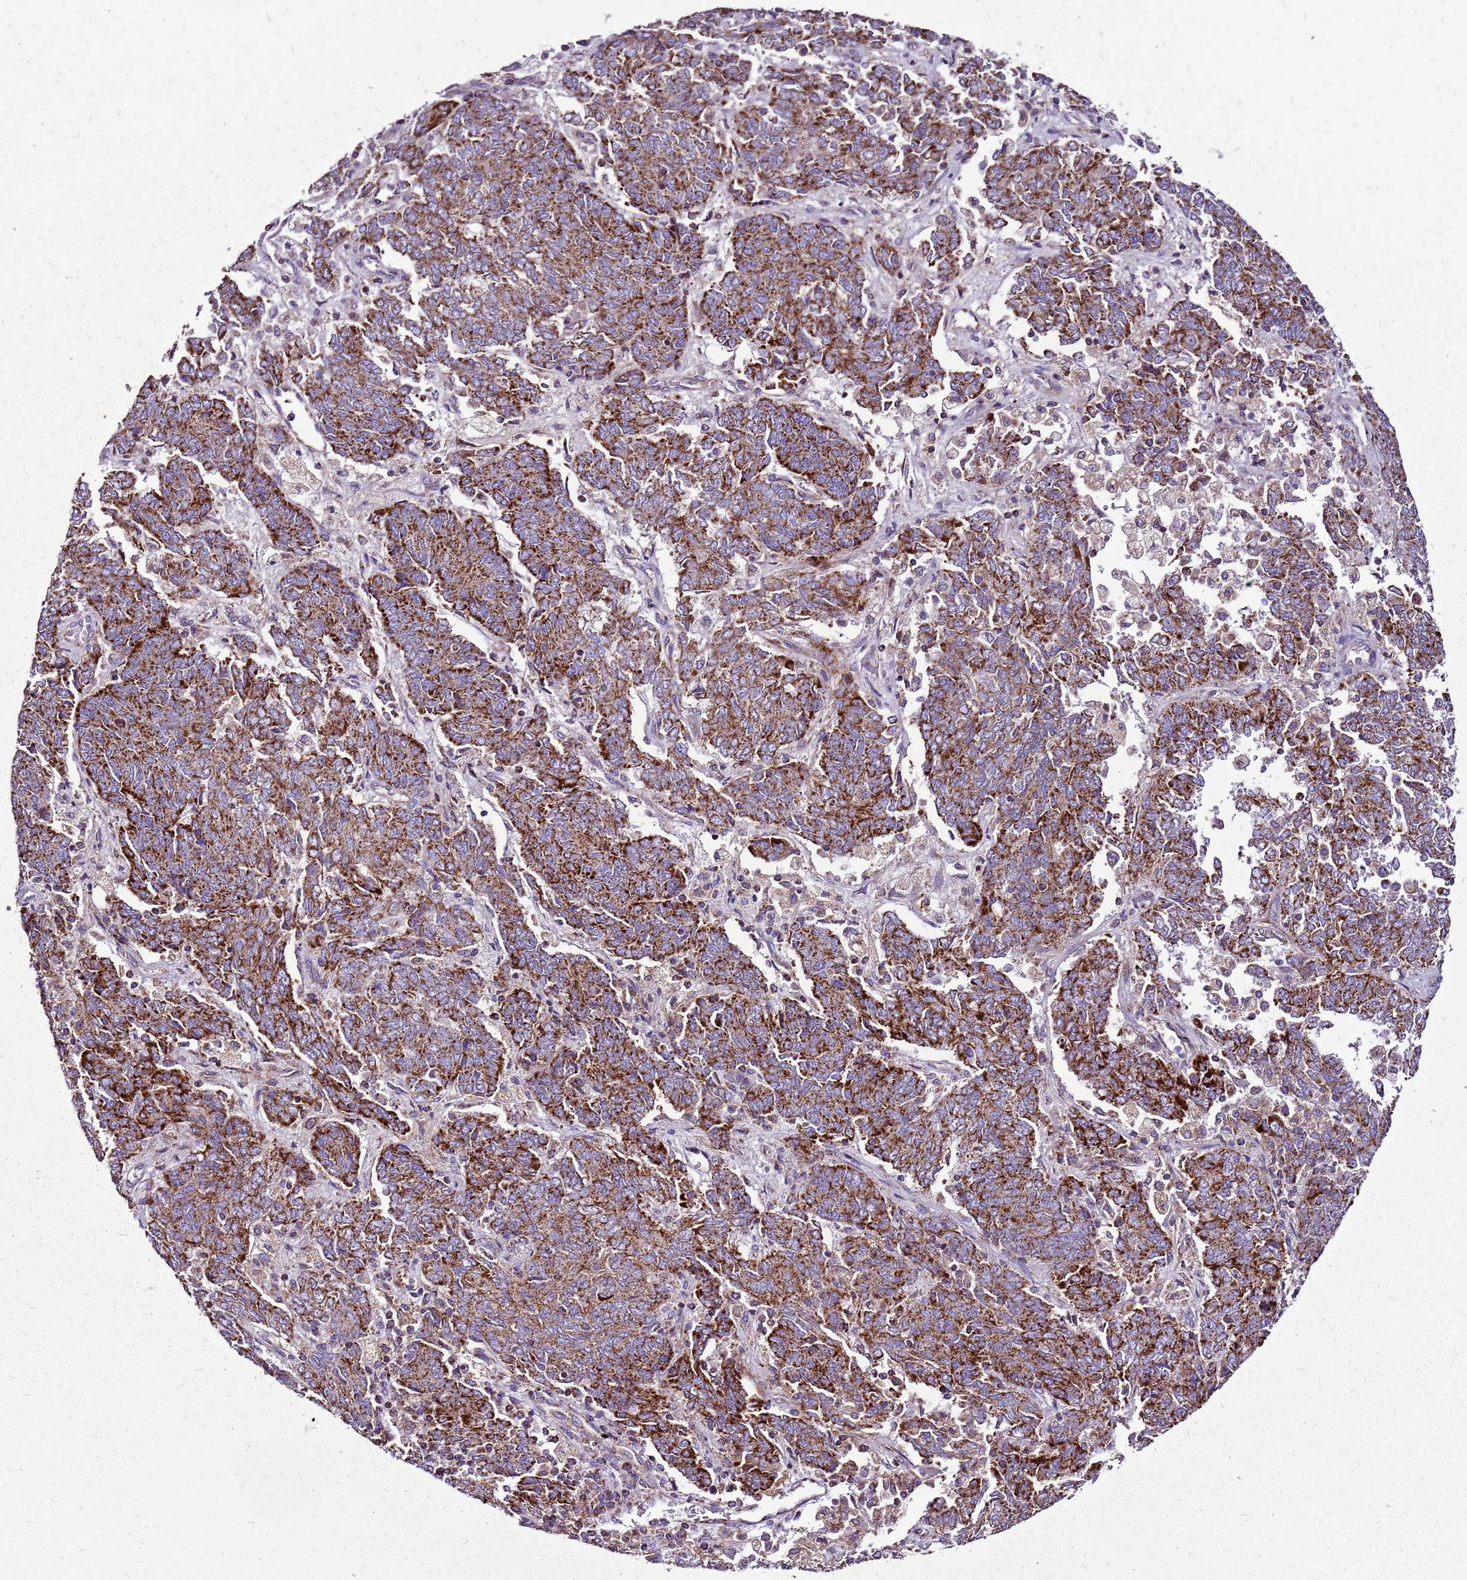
{"staining": {"intensity": "strong", "quantity": ">75%", "location": "cytoplasmic/membranous"}, "tissue": "endometrial cancer", "cell_type": "Tumor cells", "image_type": "cancer", "snomed": [{"axis": "morphology", "description": "Adenocarcinoma, NOS"}, {"axis": "topography", "description": "Endometrium"}], "caption": "This image exhibits endometrial adenocarcinoma stained with IHC to label a protein in brown. The cytoplasmic/membranous of tumor cells show strong positivity for the protein. Nuclei are counter-stained blue.", "gene": "GCDH", "patient": {"sex": "female", "age": 80}}